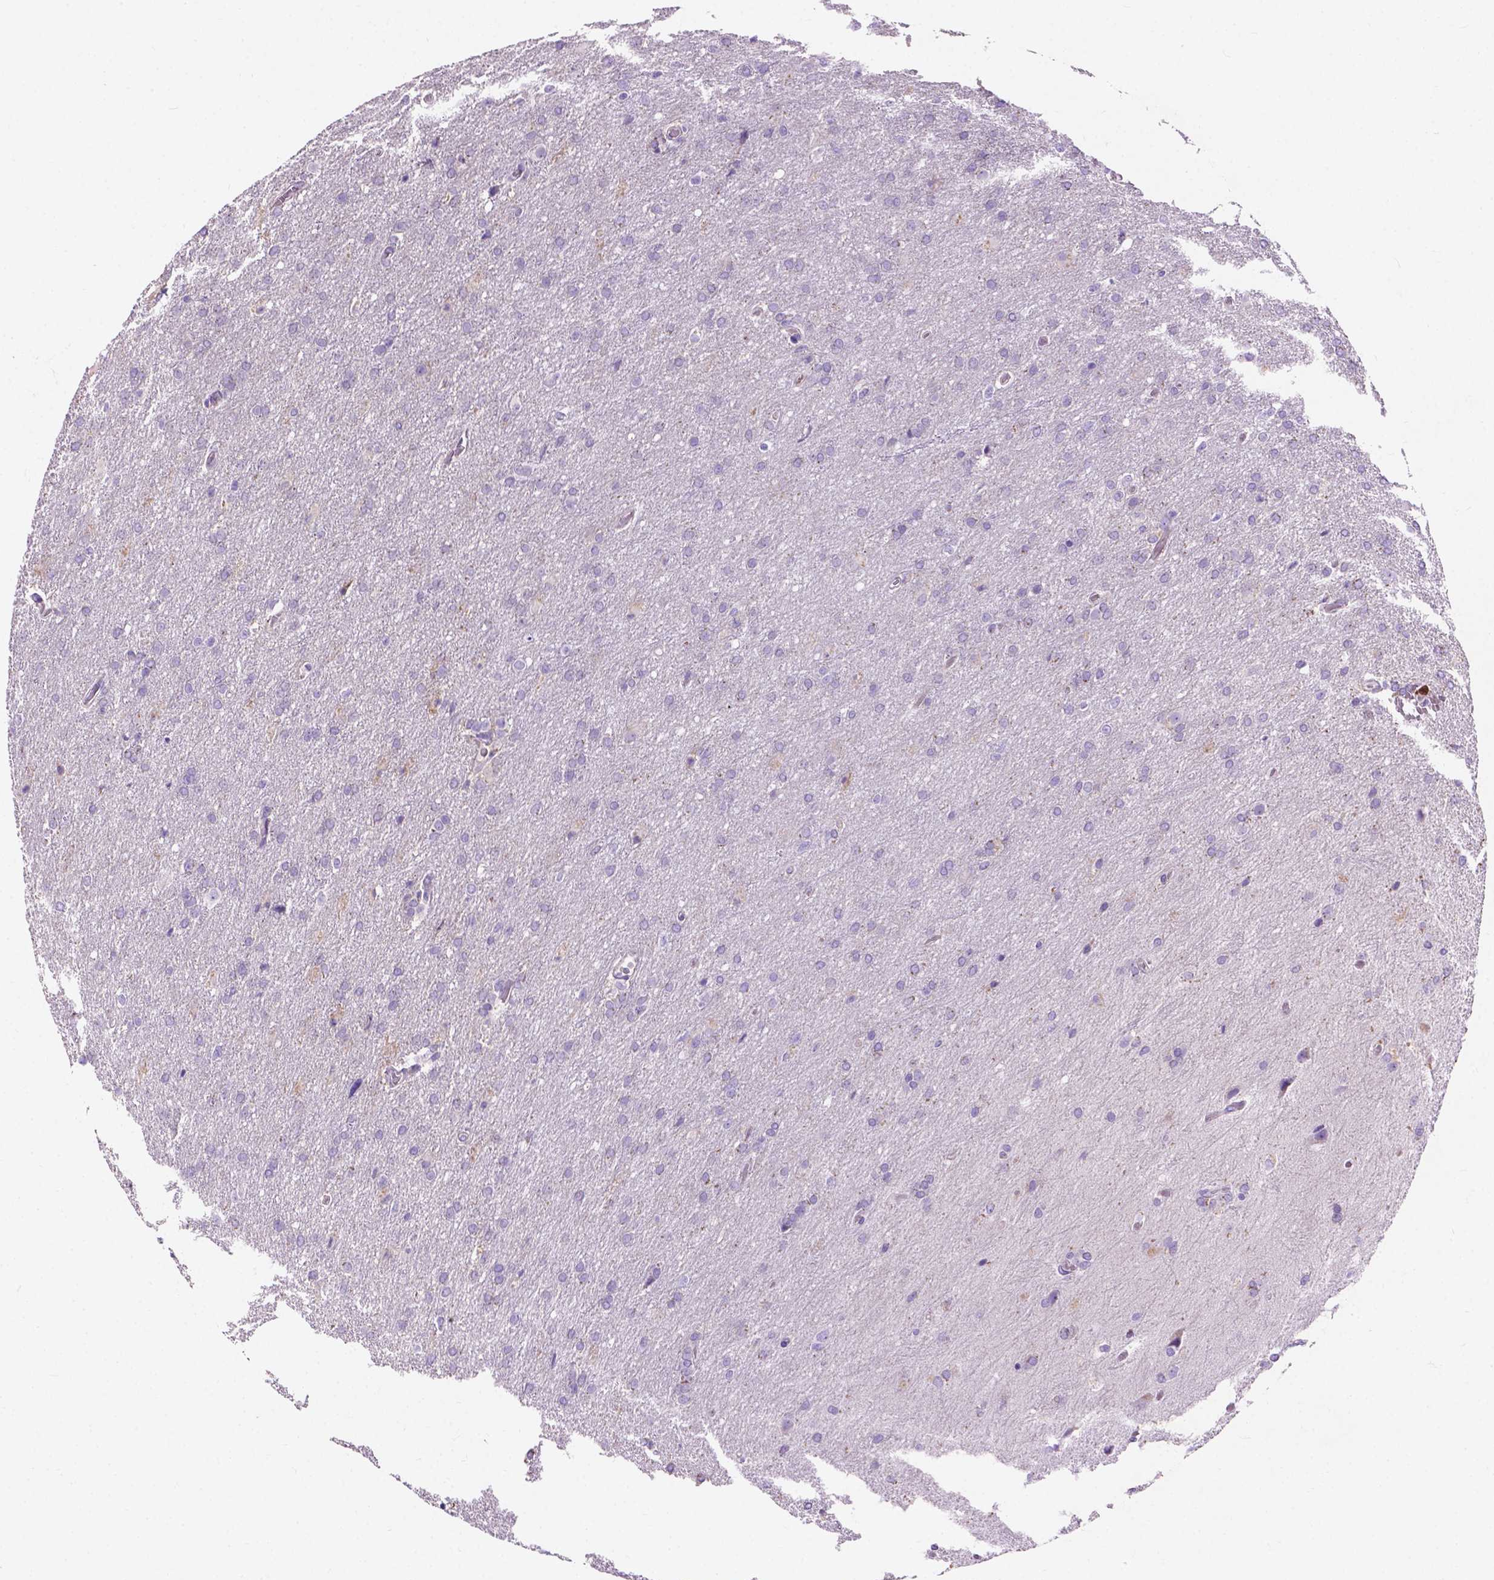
{"staining": {"intensity": "negative", "quantity": "none", "location": "none"}, "tissue": "glioma", "cell_type": "Tumor cells", "image_type": "cancer", "snomed": [{"axis": "morphology", "description": "Glioma, malignant, High grade"}, {"axis": "topography", "description": "Brain"}], "caption": "An image of malignant glioma (high-grade) stained for a protein reveals no brown staining in tumor cells.", "gene": "NOXO1", "patient": {"sex": "male", "age": 68}}